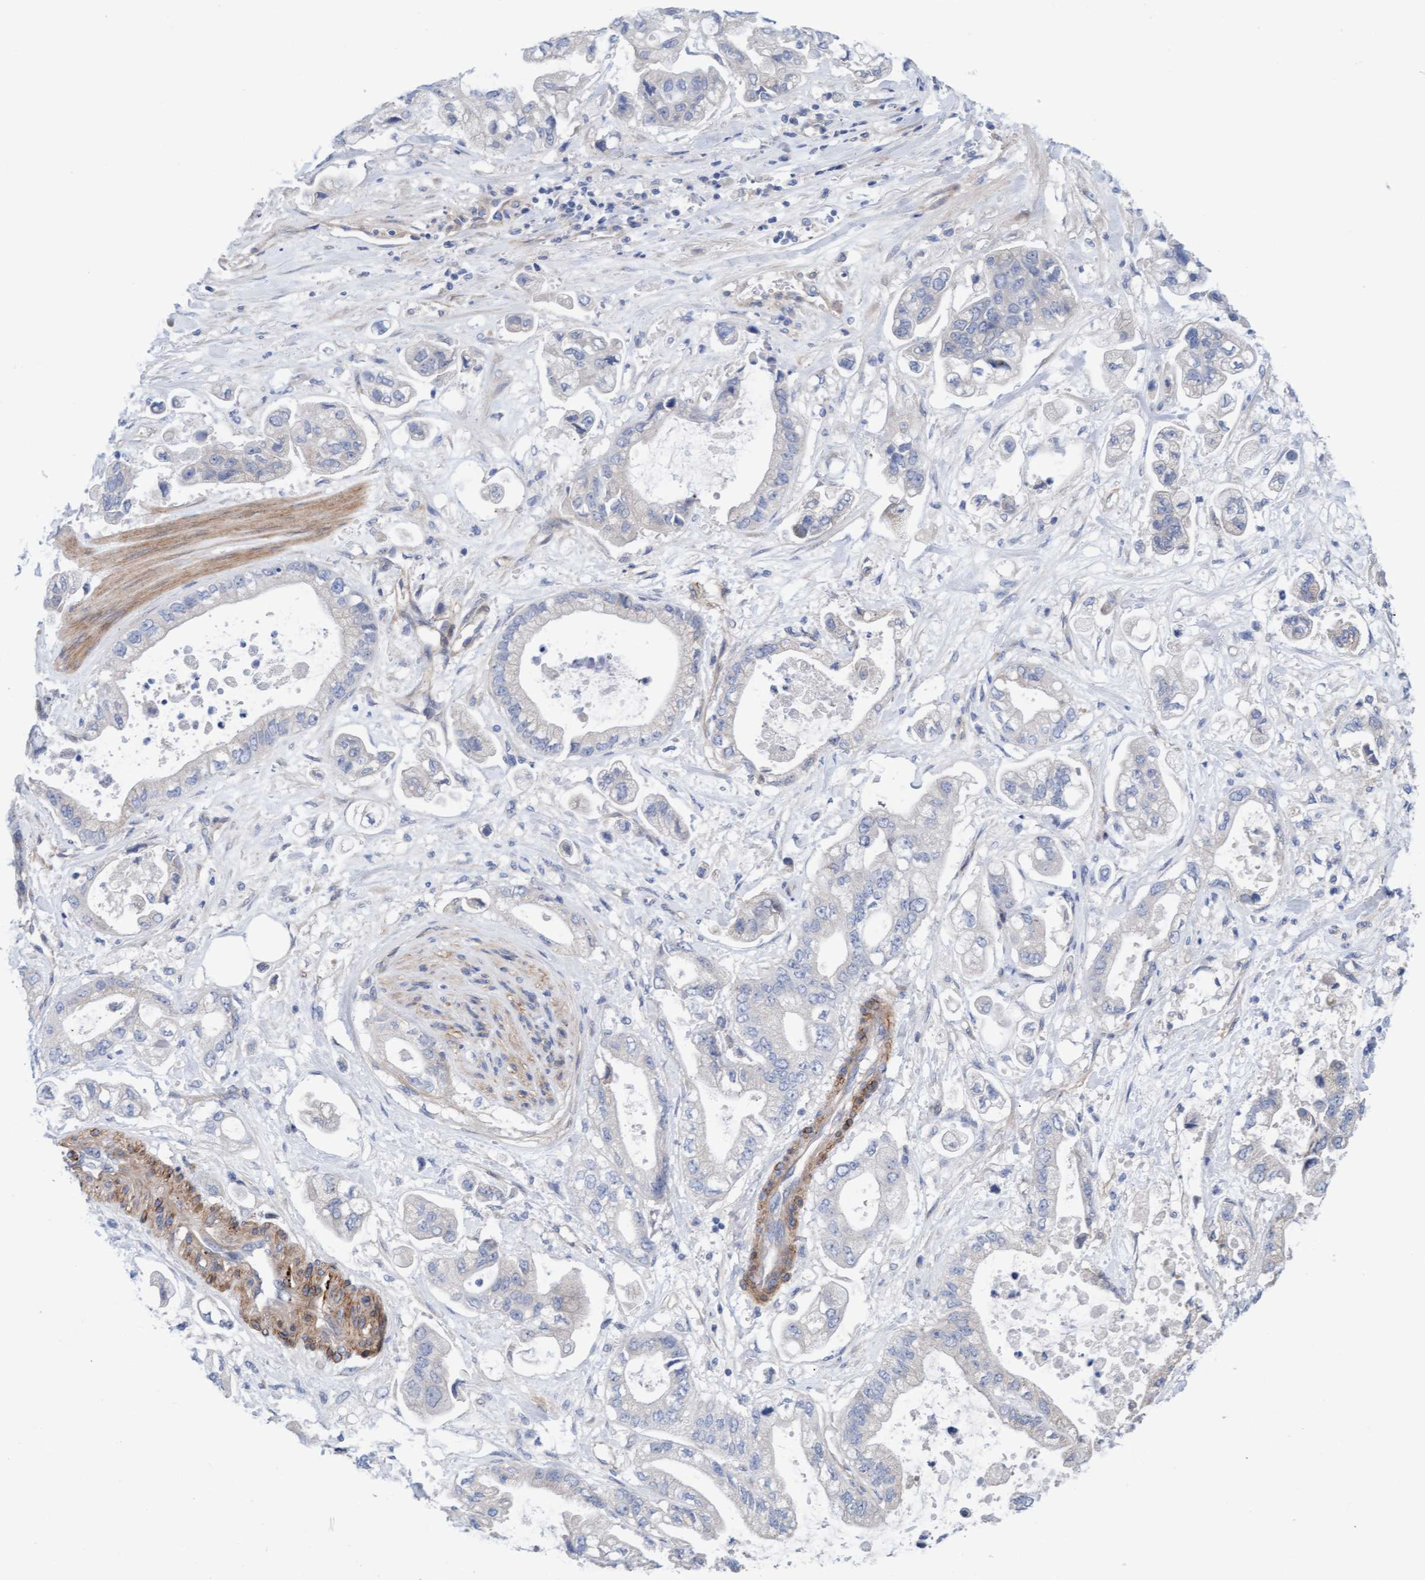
{"staining": {"intensity": "negative", "quantity": "none", "location": "none"}, "tissue": "stomach cancer", "cell_type": "Tumor cells", "image_type": "cancer", "snomed": [{"axis": "morphology", "description": "Normal tissue, NOS"}, {"axis": "morphology", "description": "Adenocarcinoma, NOS"}, {"axis": "topography", "description": "Stomach"}], "caption": "A high-resolution micrograph shows immunohistochemistry (IHC) staining of stomach adenocarcinoma, which demonstrates no significant positivity in tumor cells.", "gene": "CDK5RAP3", "patient": {"sex": "male", "age": 62}}